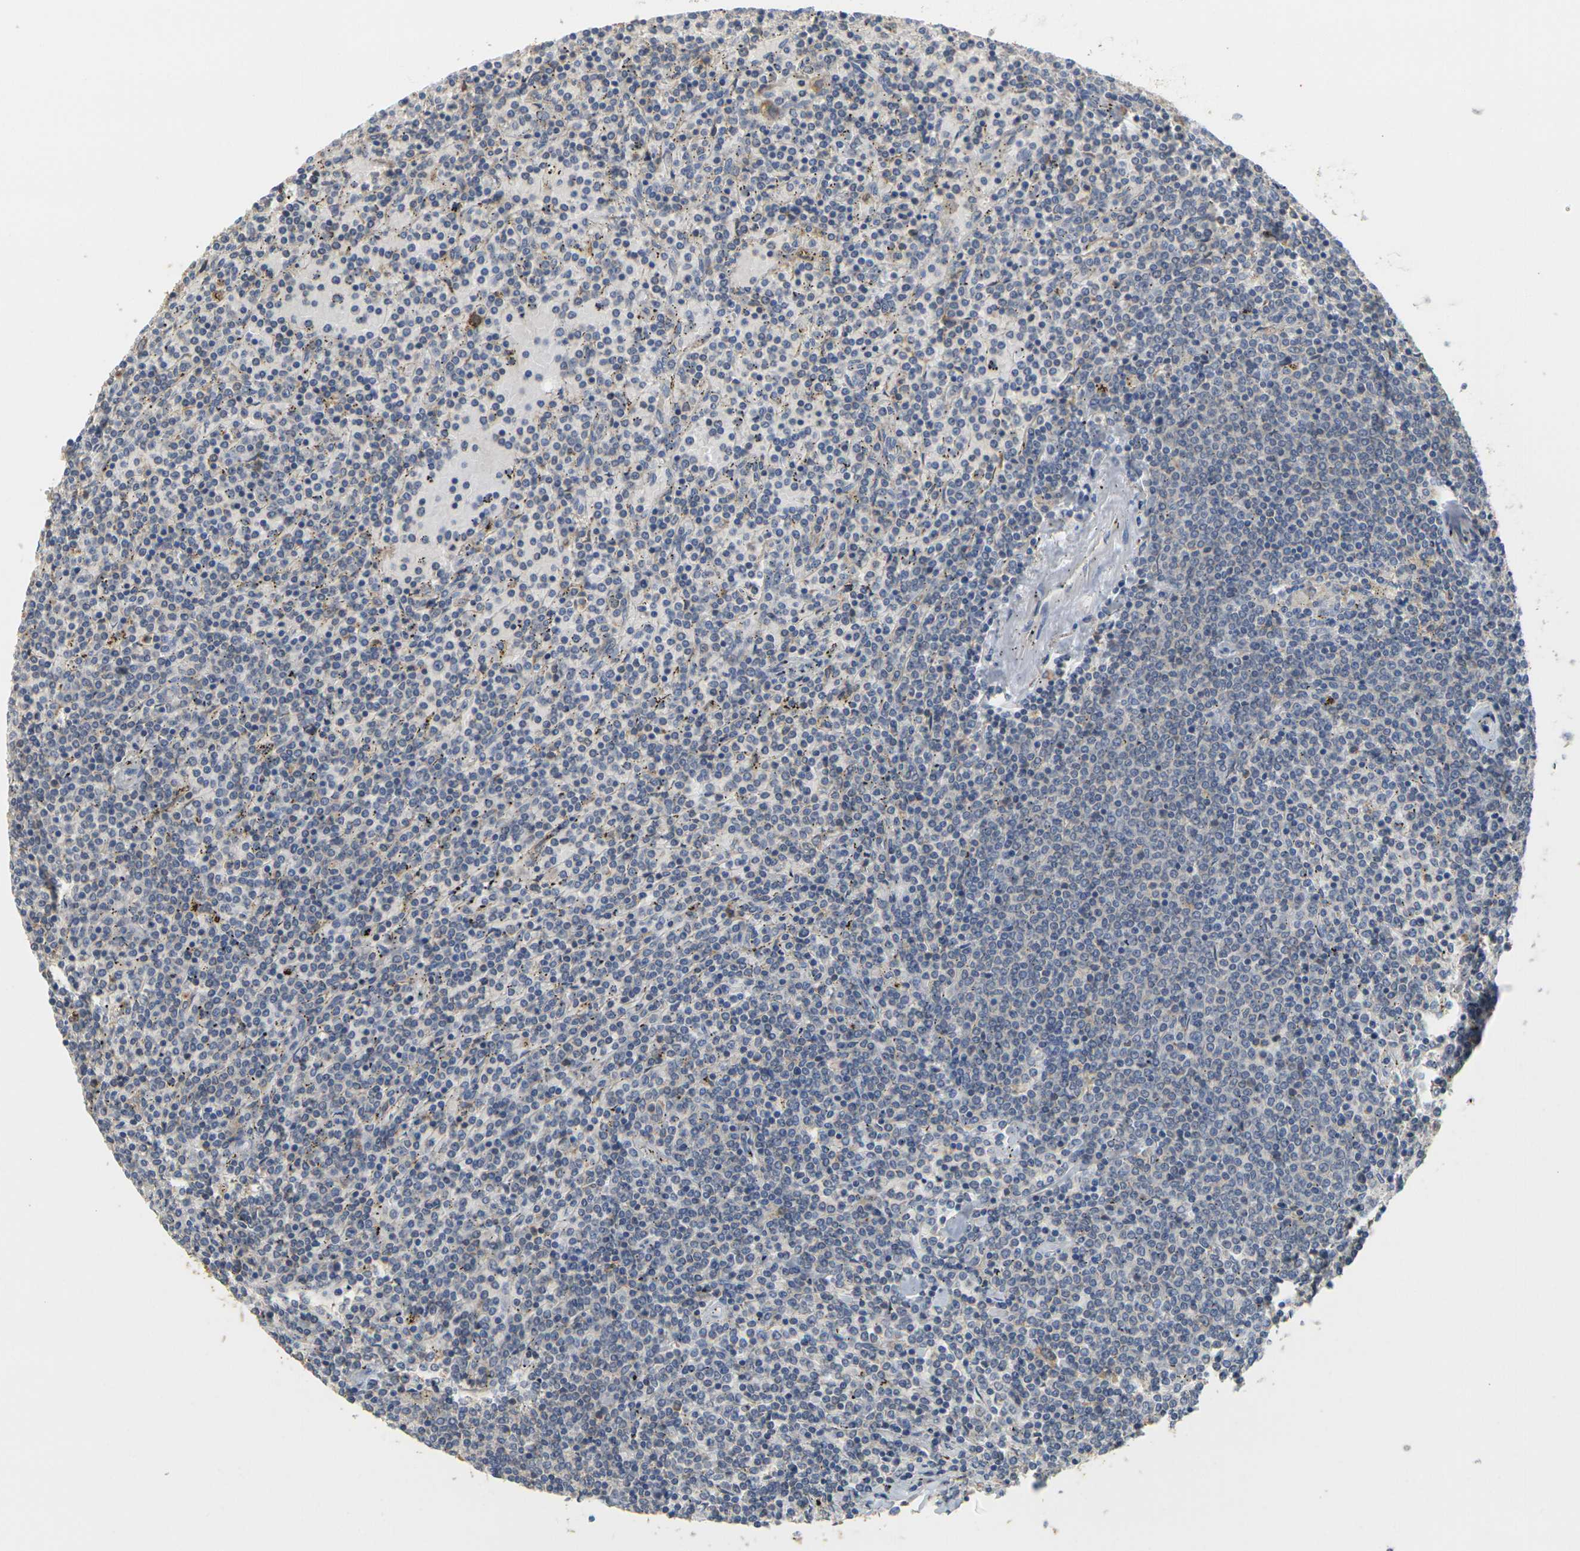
{"staining": {"intensity": "negative", "quantity": "none", "location": "none"}, "tissue": "lymphoma", "cell_type": "Tumor cells", "image_type": "cancer", "snomed": [{"axis": "morphology", "description": "Malignant lymphoma, non-Hodgkin's type, Low grade"}, {"axis": "topography", "description": "Spleen"}], "caption": "Immunohistochemistry of human lymphoma shows no staining in tumor cells. (Brightfield microscopy of DAB (3,3'-diaminobenzidine) immunohistochemistry at high magnification).", "gene": "GDAP1", "patient": {"sex": "female", "age": 77}}